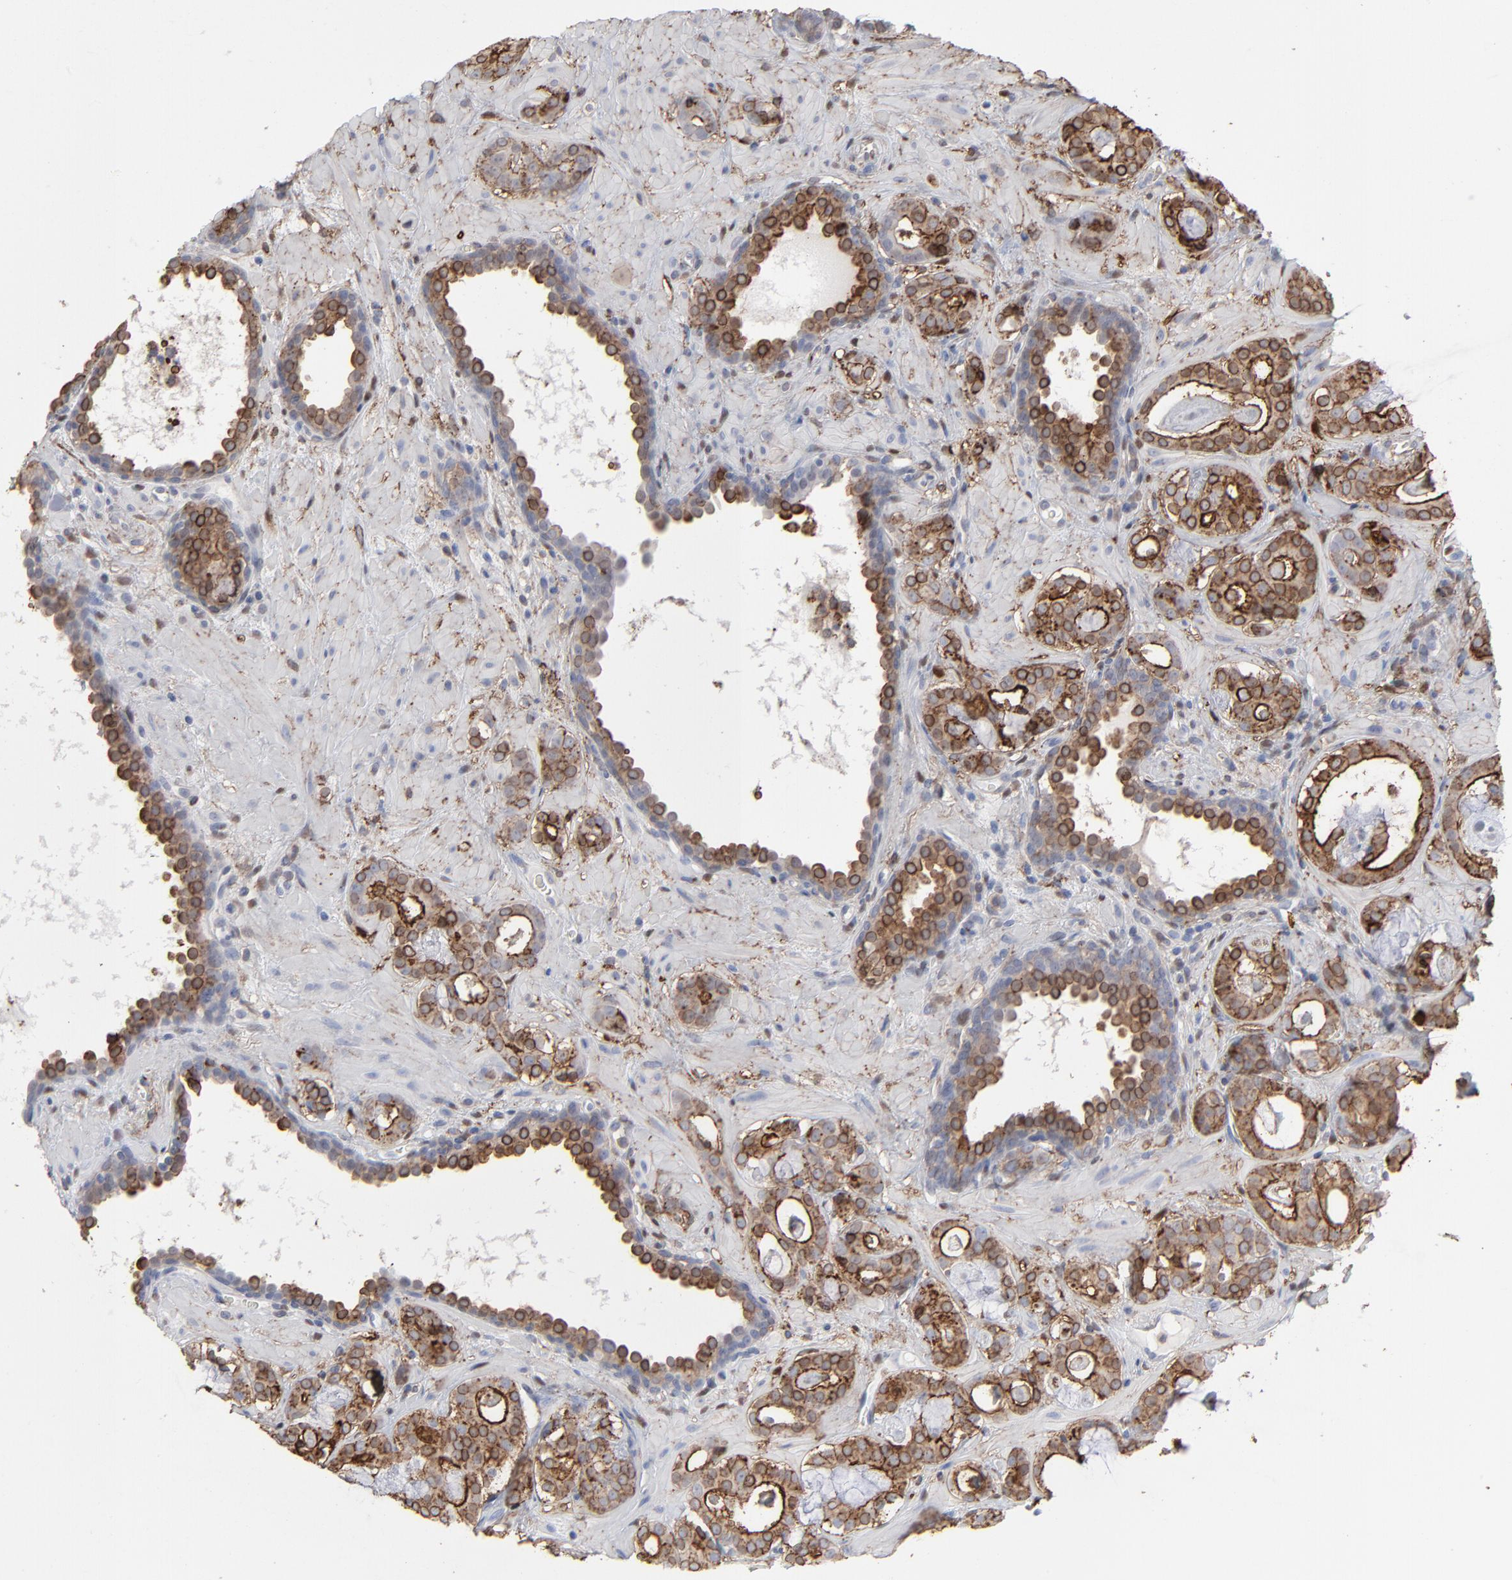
{"staining": {"intensity": "moderate", "quantity": ">75%", "location": "cytoplasmic/membranous"}, "tissue": "prostate cancer", "cell_type": "Tumor cells", "image_type": "cancer", "snomed": [{"axis": "morphology", "description": "Adenocarcinoma, Low grade"}, {"axis": "topography", "description": "Prostate"}], "caption": "This micrograph shows immunohistochemistry staining of prostate cancer, with medium moderate cytoplasmic/membranous staining in about >75% of tumor cells.", "gene": "ANXA5", "patient": {"sex": "male", "age": 57}}